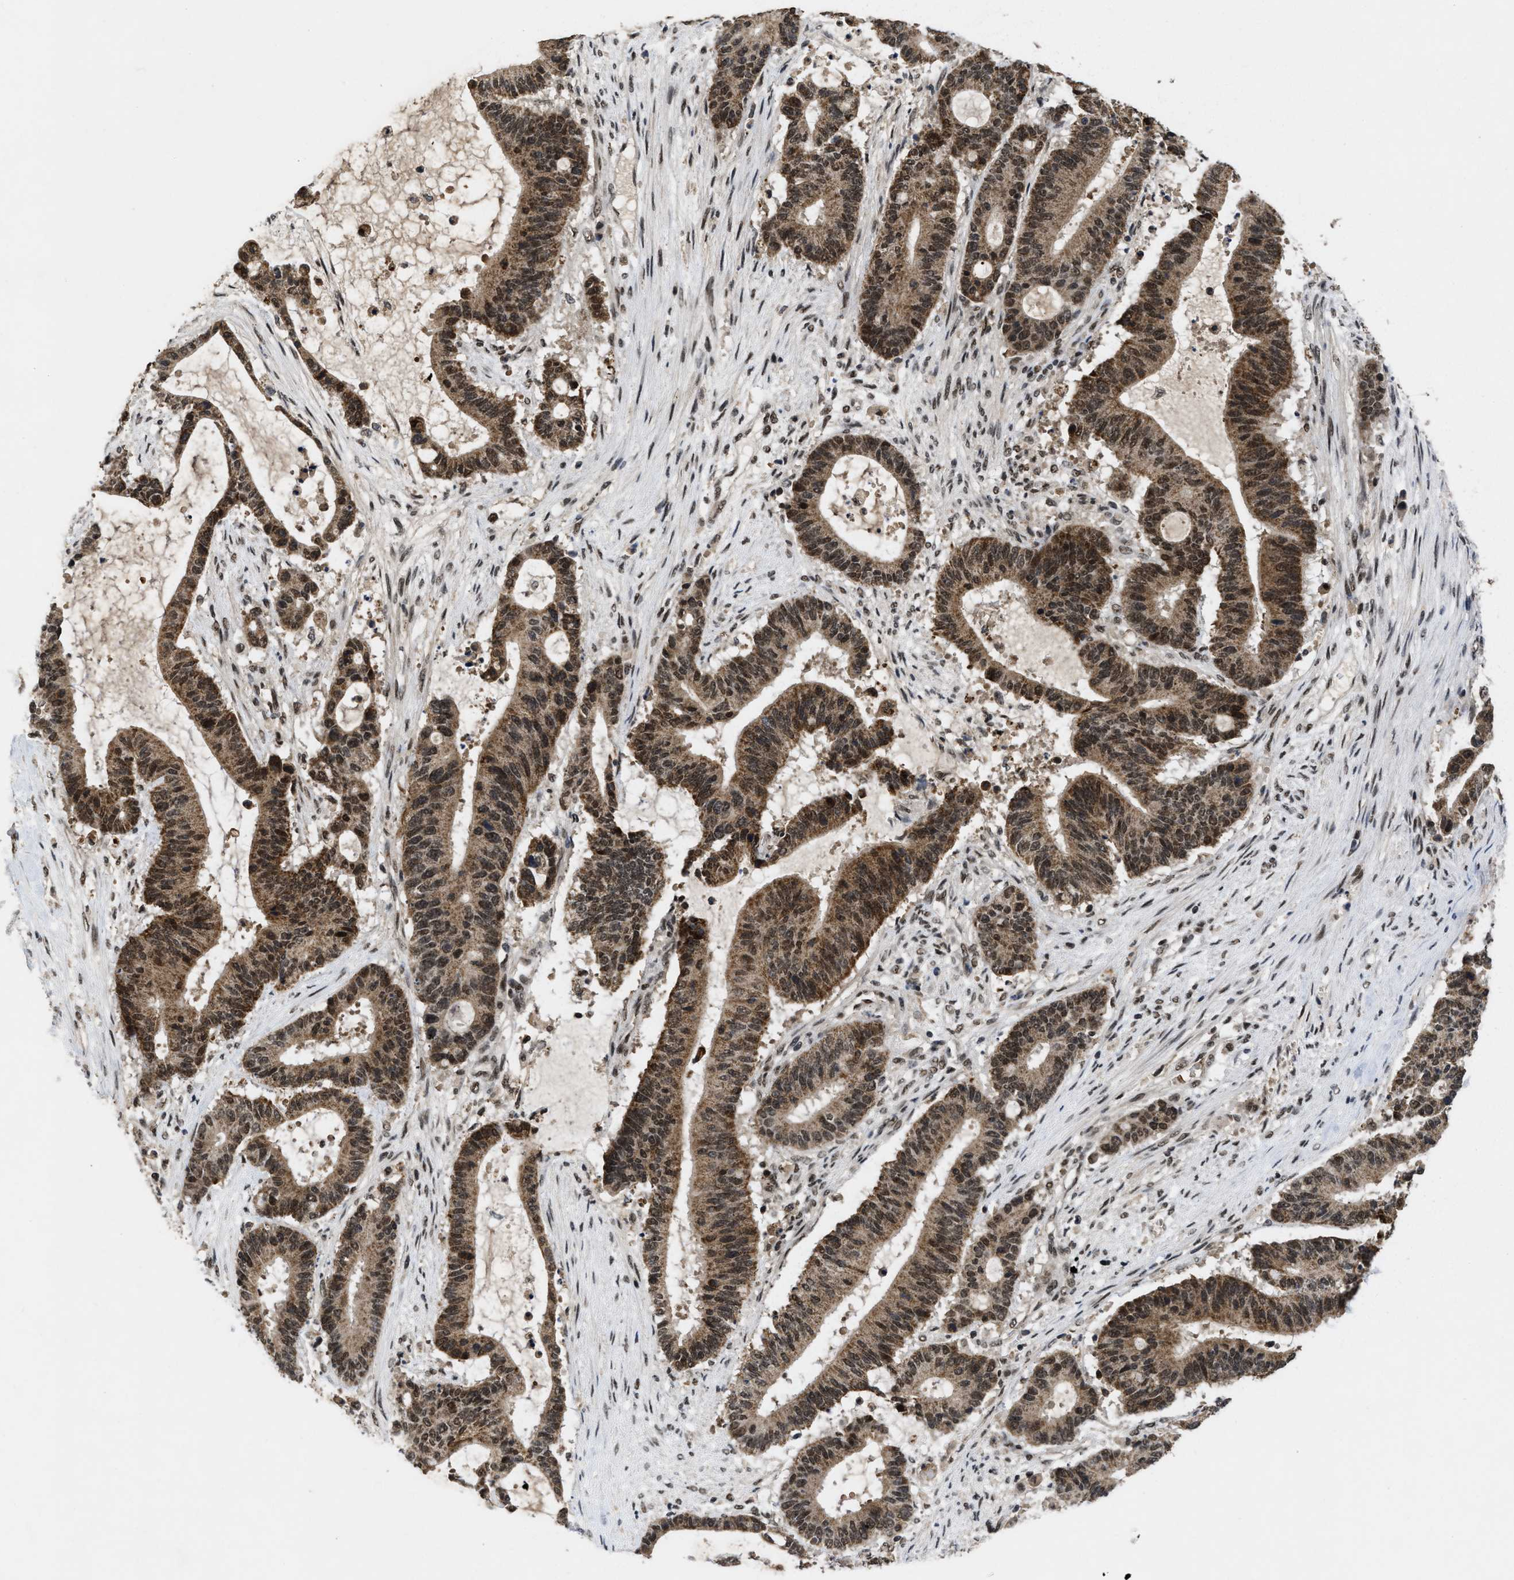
{"staining": {"intensity": "moderate", "quantity": ">75%", "location": "cytoplasmic/membranous,nuclear"}, "tissue": "liver cancer", "cell_type": "Tumor cells", "image_type": "cancer", "snomed": [{"axis": "morphology", "description": "Cholangiocarcinoma"}, {"axis": "topography", "description": "Liver"}], "caption": "A photomicrograph of liver cholangiocarcinoma stained for a protein reveals moderate cytoplasmic/membranous and nuclear brown staining in tumor cells.", "gene": "ZNF346", "patient": {"sex": "female", "age": 73}}